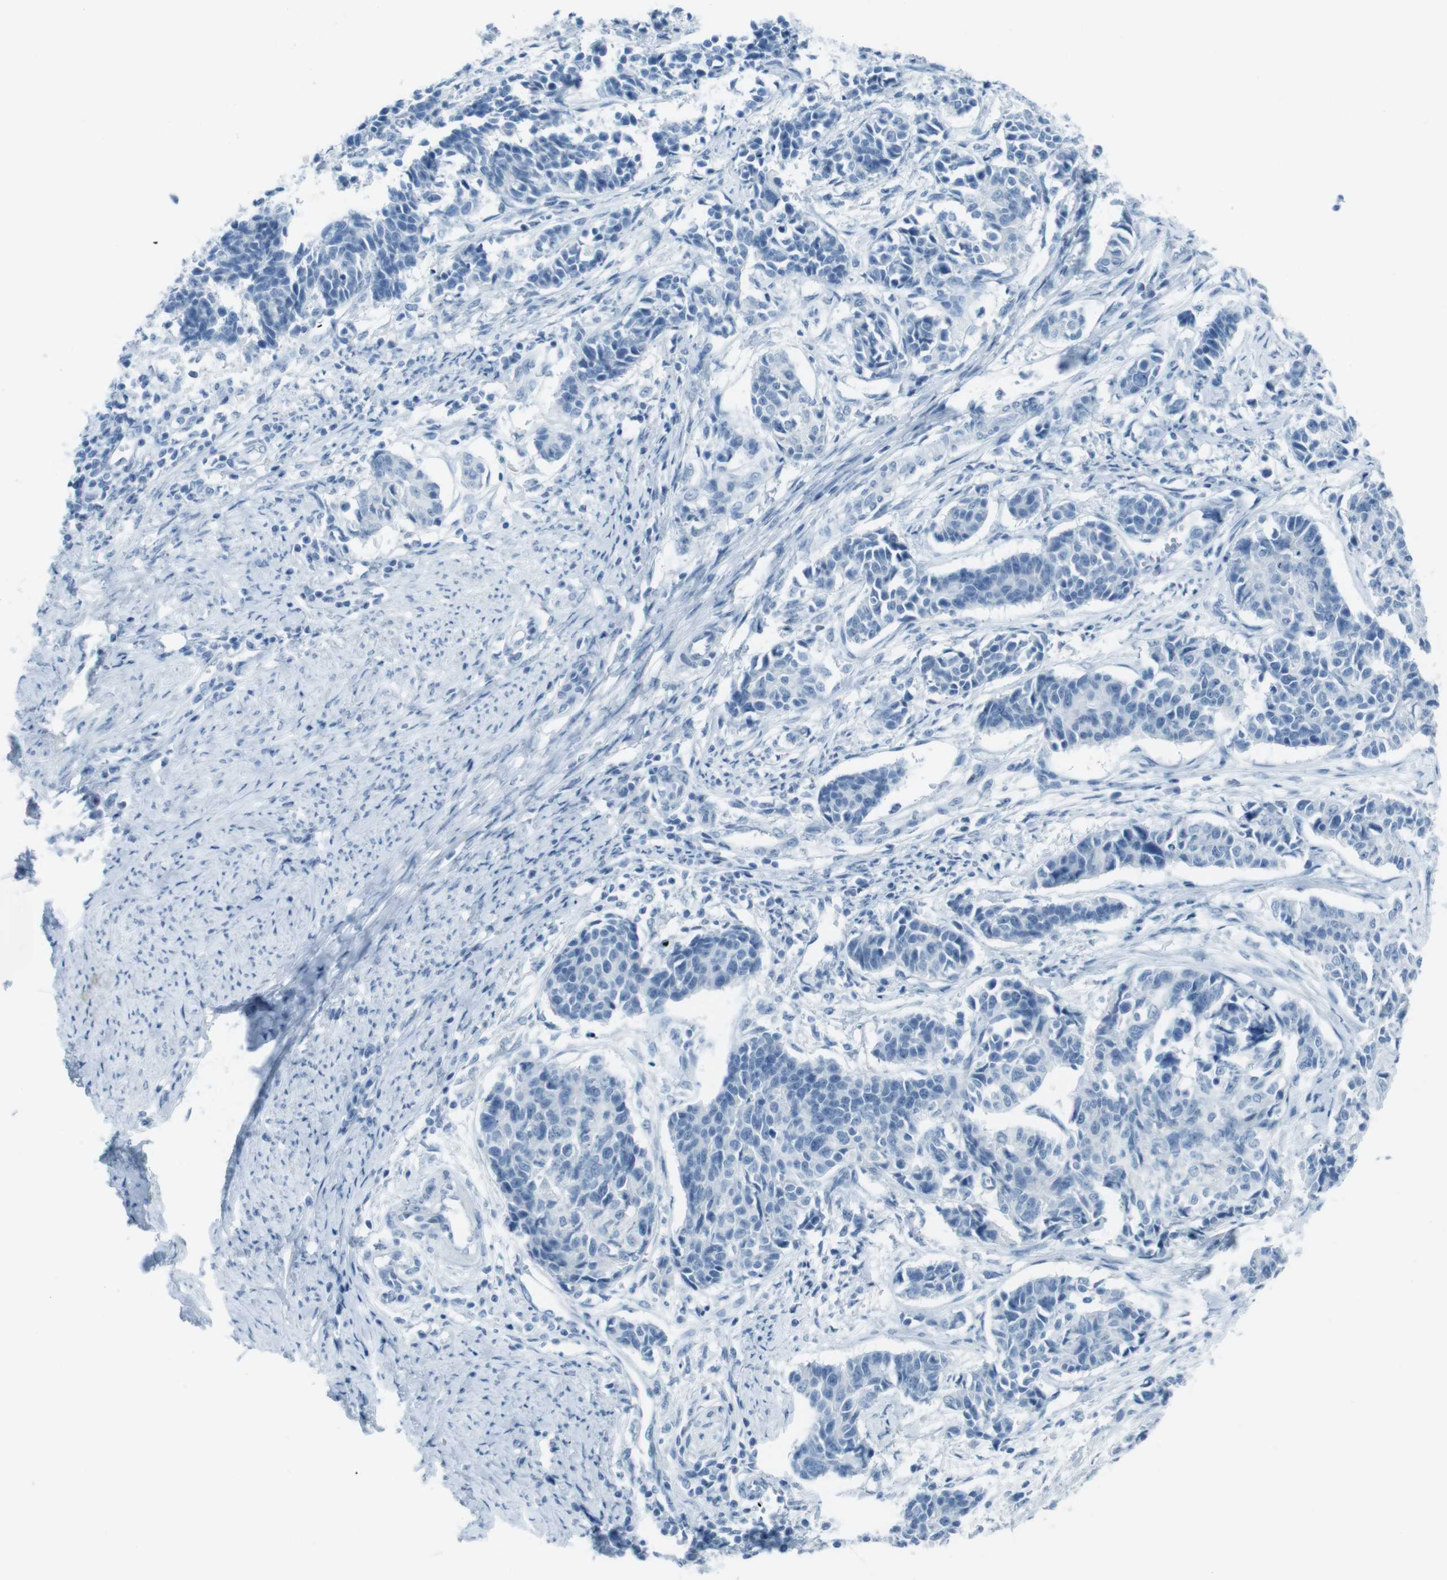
{"staining": {"intensity": "negative", "quantity": "none", "location": "none"}, "tissue": "cervical cancer", "cell_type": "Tumor cells", "image_type": "cancer", "snomed": [{"axis": "morphology", "description": "Normal tissue, NOS"}, {"axis": "morphology", "description": "Squamous cell carcinoma, NOS"}, {"axis": "topography", "description": "Cervix"}], "caption": "IHC micrograph of cervical cancer stained for a protein (brown), which reveals no expression in tumor cells. (DAB (3,3'-diaminobenzidine) immunohistochemistry visualized using brightfield microscopy, high magnification).", "gene": "TMEM207", "patient": {"sex": "female", "age": 35}}